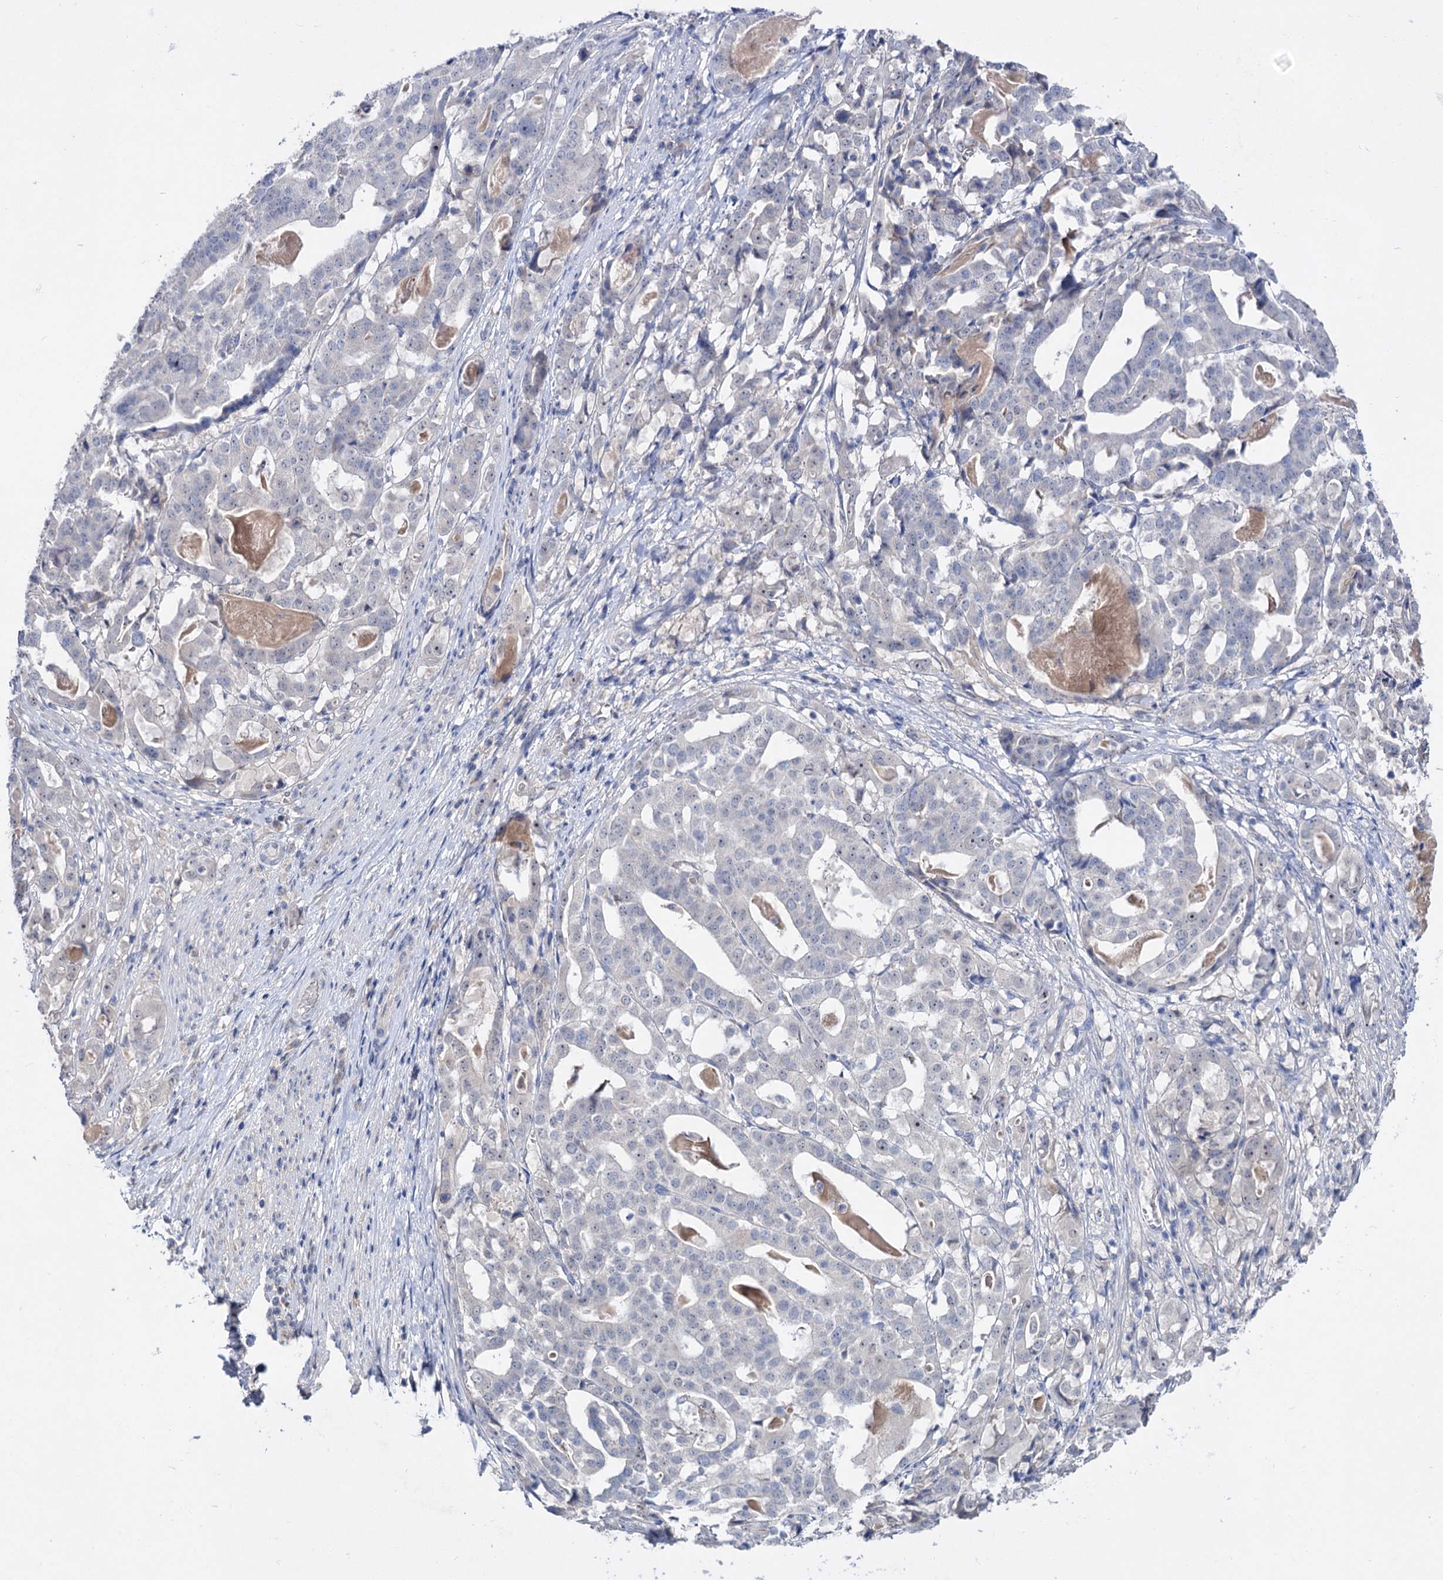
{"staining": {"intensity": "negative", "quantity": "none", "location": "none"}, "tissue": "stomach cancer", "cell_type": "Tumor cells", "image_type": "cancer", "snomed": [{"axis": "morphology", "description": "Adenocarcinoma, NOS"}, {"axis": "topography", "description": "Stomach"}], "caption": "Histopathology image shows no significant protein expression in tumor cells of stomach cancer (adenocarcinoma). (DAB IHC, high magnification).", "gene": "ATP4A", "patient": {"sex": "male", "age": 48}}